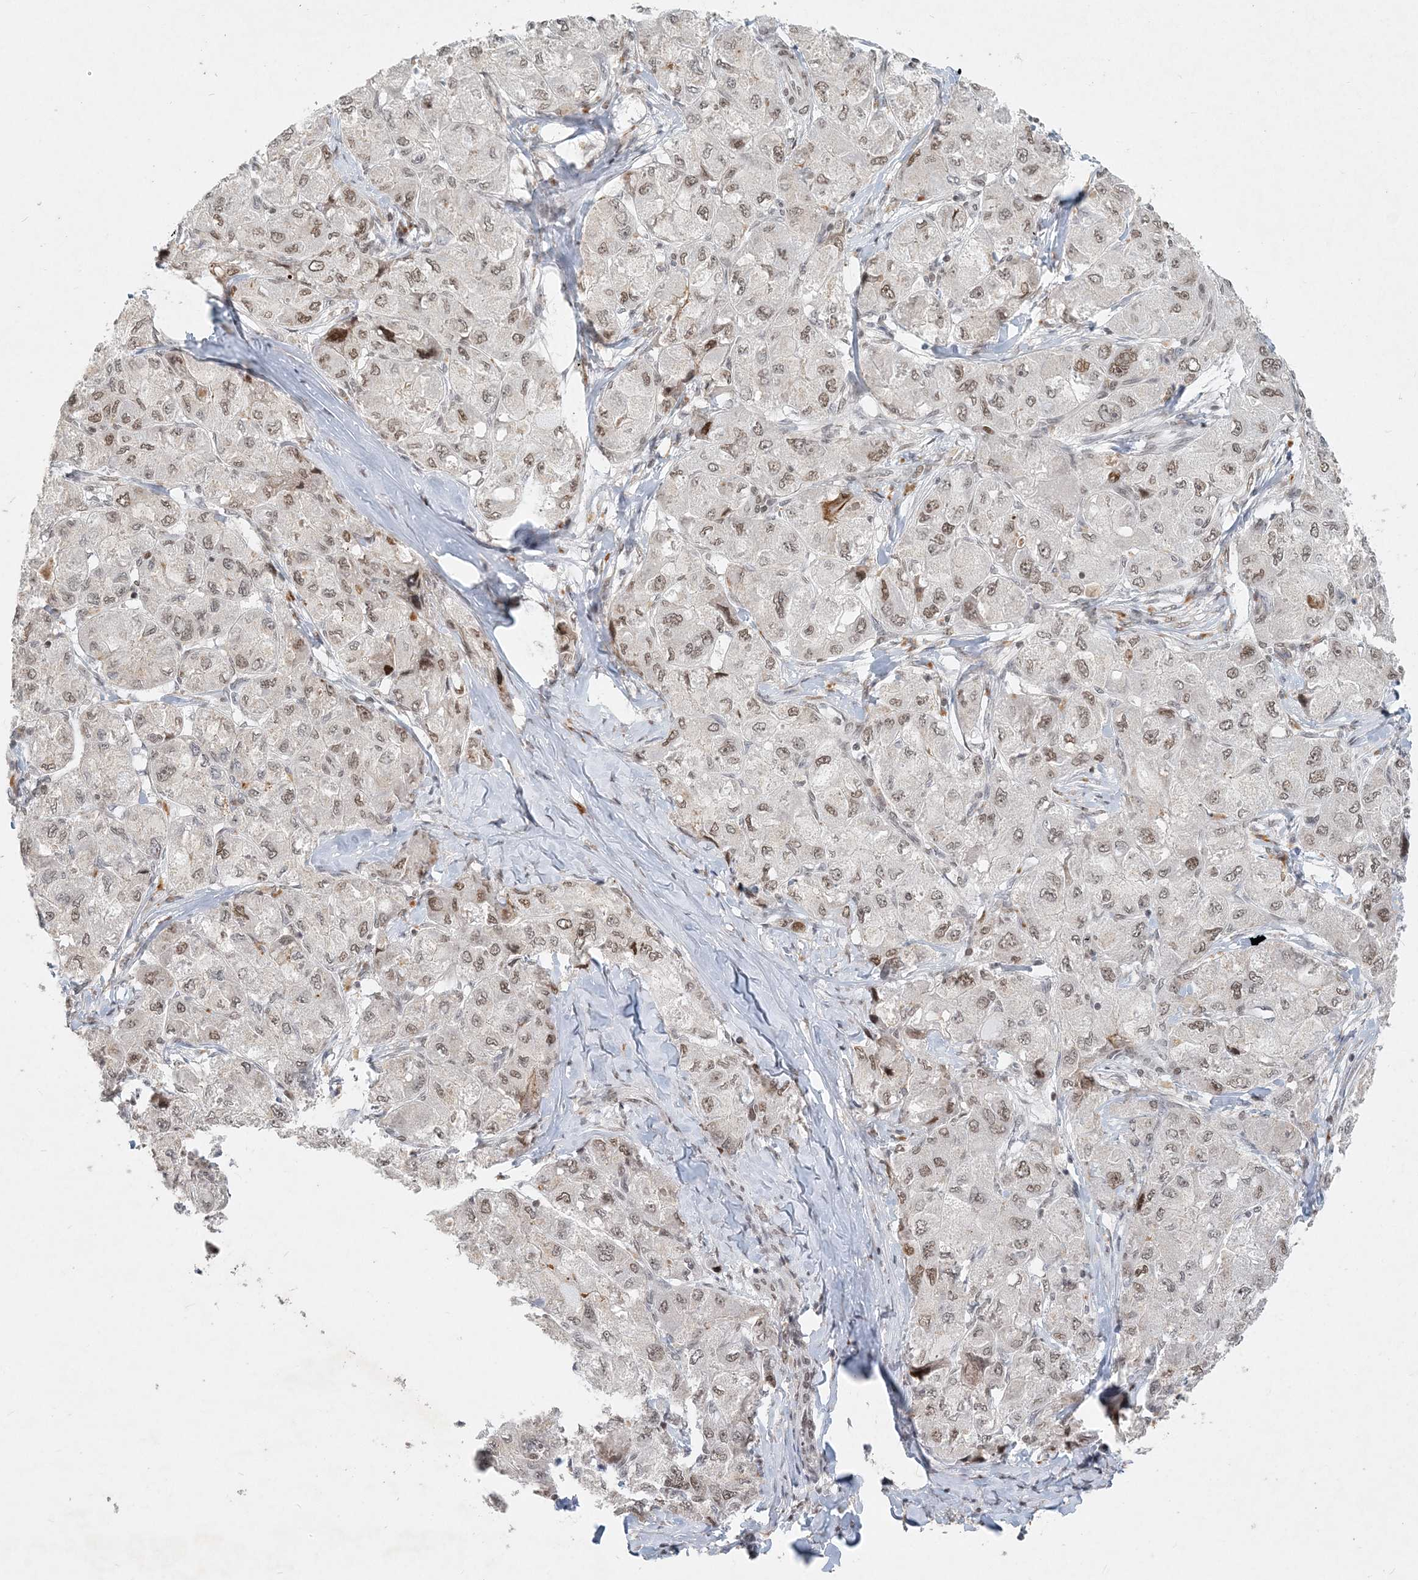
{"staining": {"intensity": "moderate", "quantity": "25%-75%", "location": "nuclear"}, "tissue": "liver cancer", "cell_type": "Tumor cells", "image_type": "cancer", "snomed": [{"axis": "morphology", "description": "Carcinoma, Hepatocellular, NOS"}, {"axis": "topography", "description": "Liver"}], "caption": "About 25%-75% of tumor cells in liver cancer (hepatocellular carcinoma) show moderate nuclear protein expression as visualized by brown immunohistochemical staining.", "gene": "BAZ1B", "patient": {"sex": "male", "age": 80}}